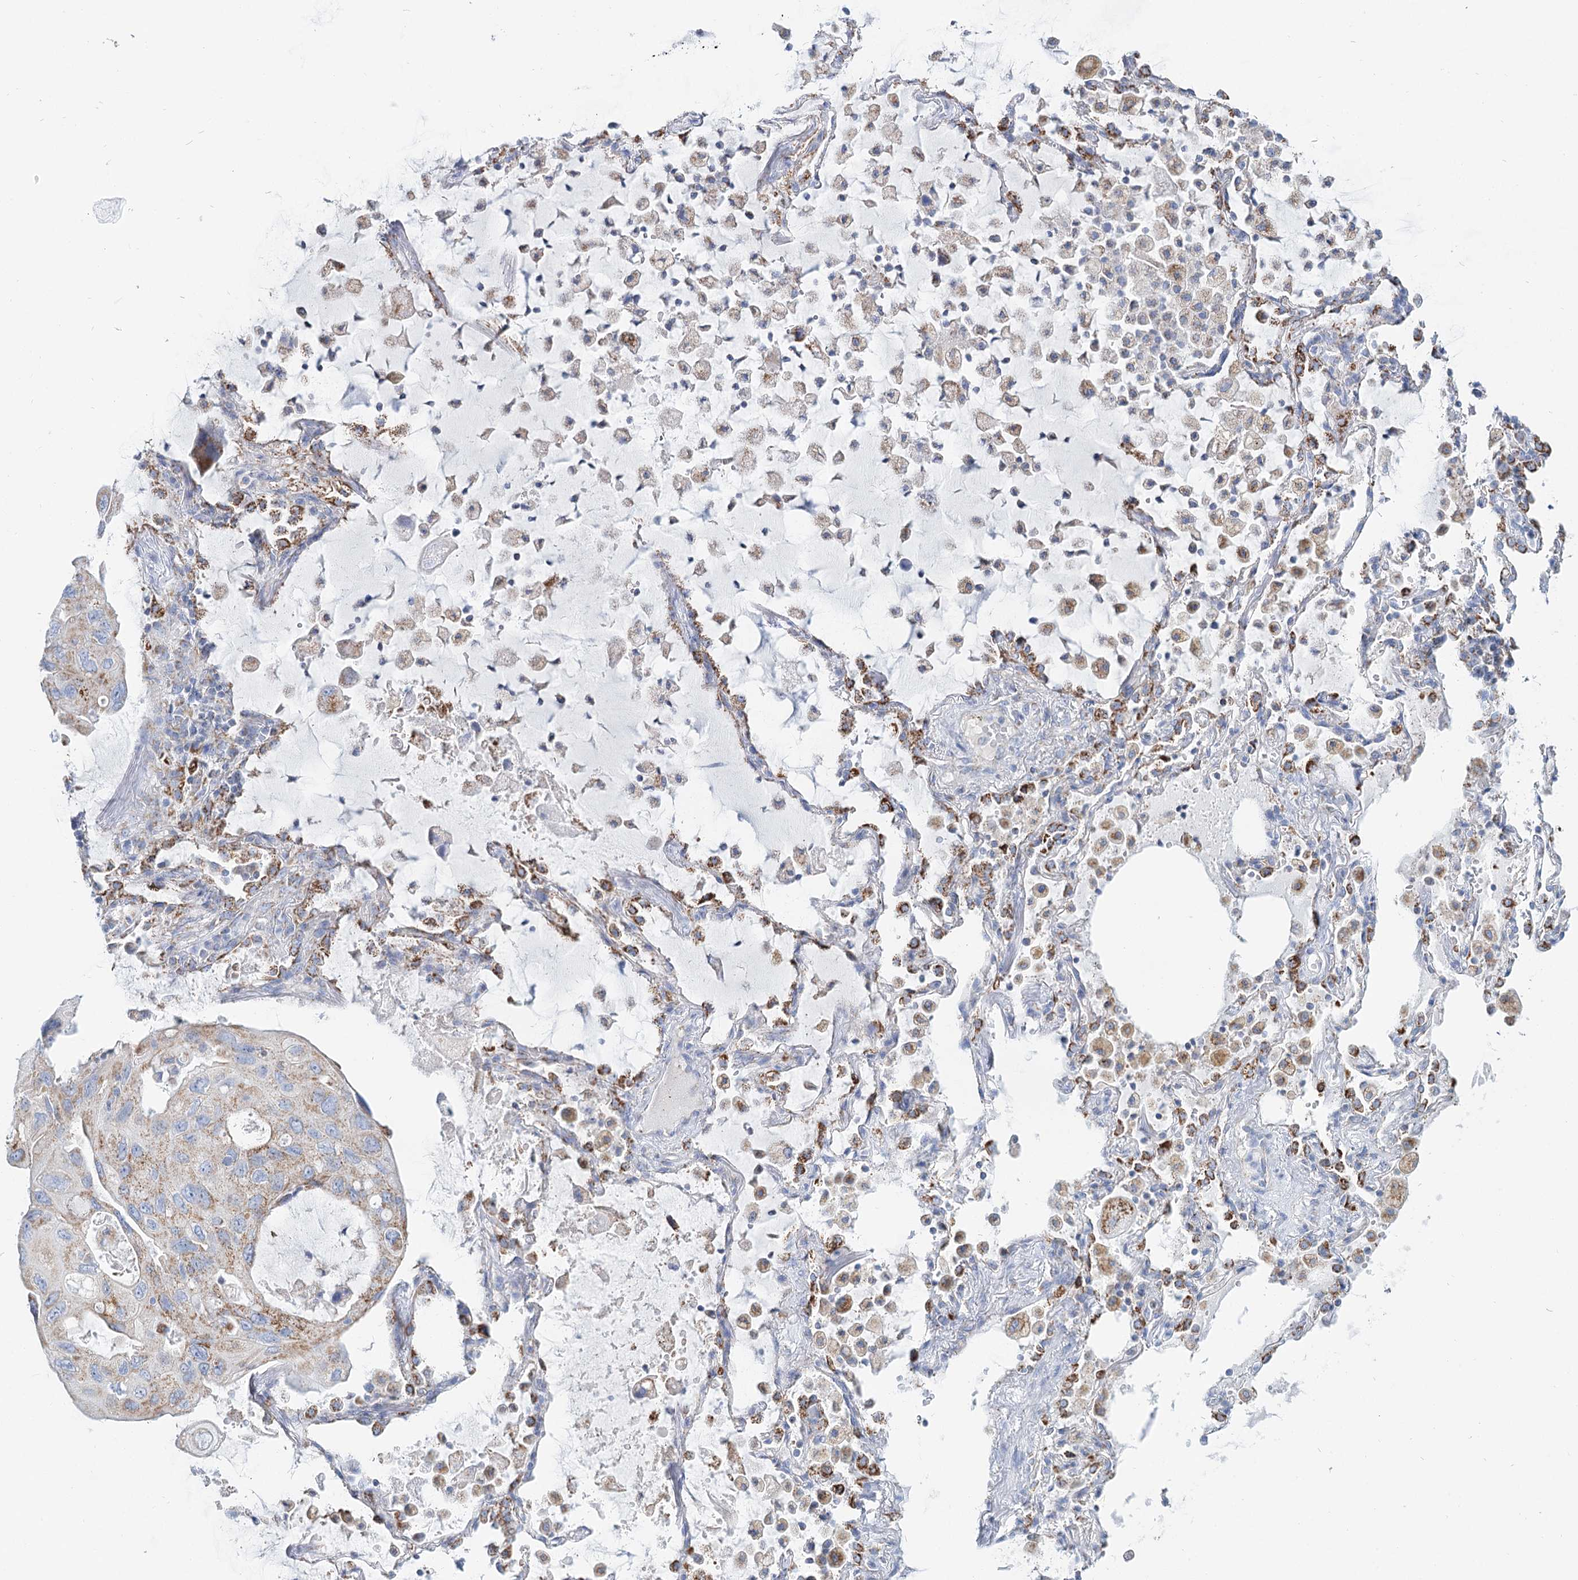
{"staining": {"intensity": "moderate", "quantity": "25%-75%", "location": "cytoplasmic/membranous"}, "tissue": "lung cancer", "cell_type": "Tumor cells", "image_type": "cancer", "snomed": [{"axis": "morphology", "description": "Squamous cell carcinoma, NOS"}, {"axis": "topography", "description": "Lung"}], "caption": "Immunohistochemistry of lung squamous cell carcinoma exhibits medium levels of moderate cytoplasmic/membranous expression in about 25%-75% of tumor cells. The staining is performed using DAB (3,3'-diaminobenzidine) brown chromogen to label protein expression. The nuclei are counter-stained blue using hematoxylin.", "gene": "MCCC2", "patient": {"sex": "female", "age": 73}}